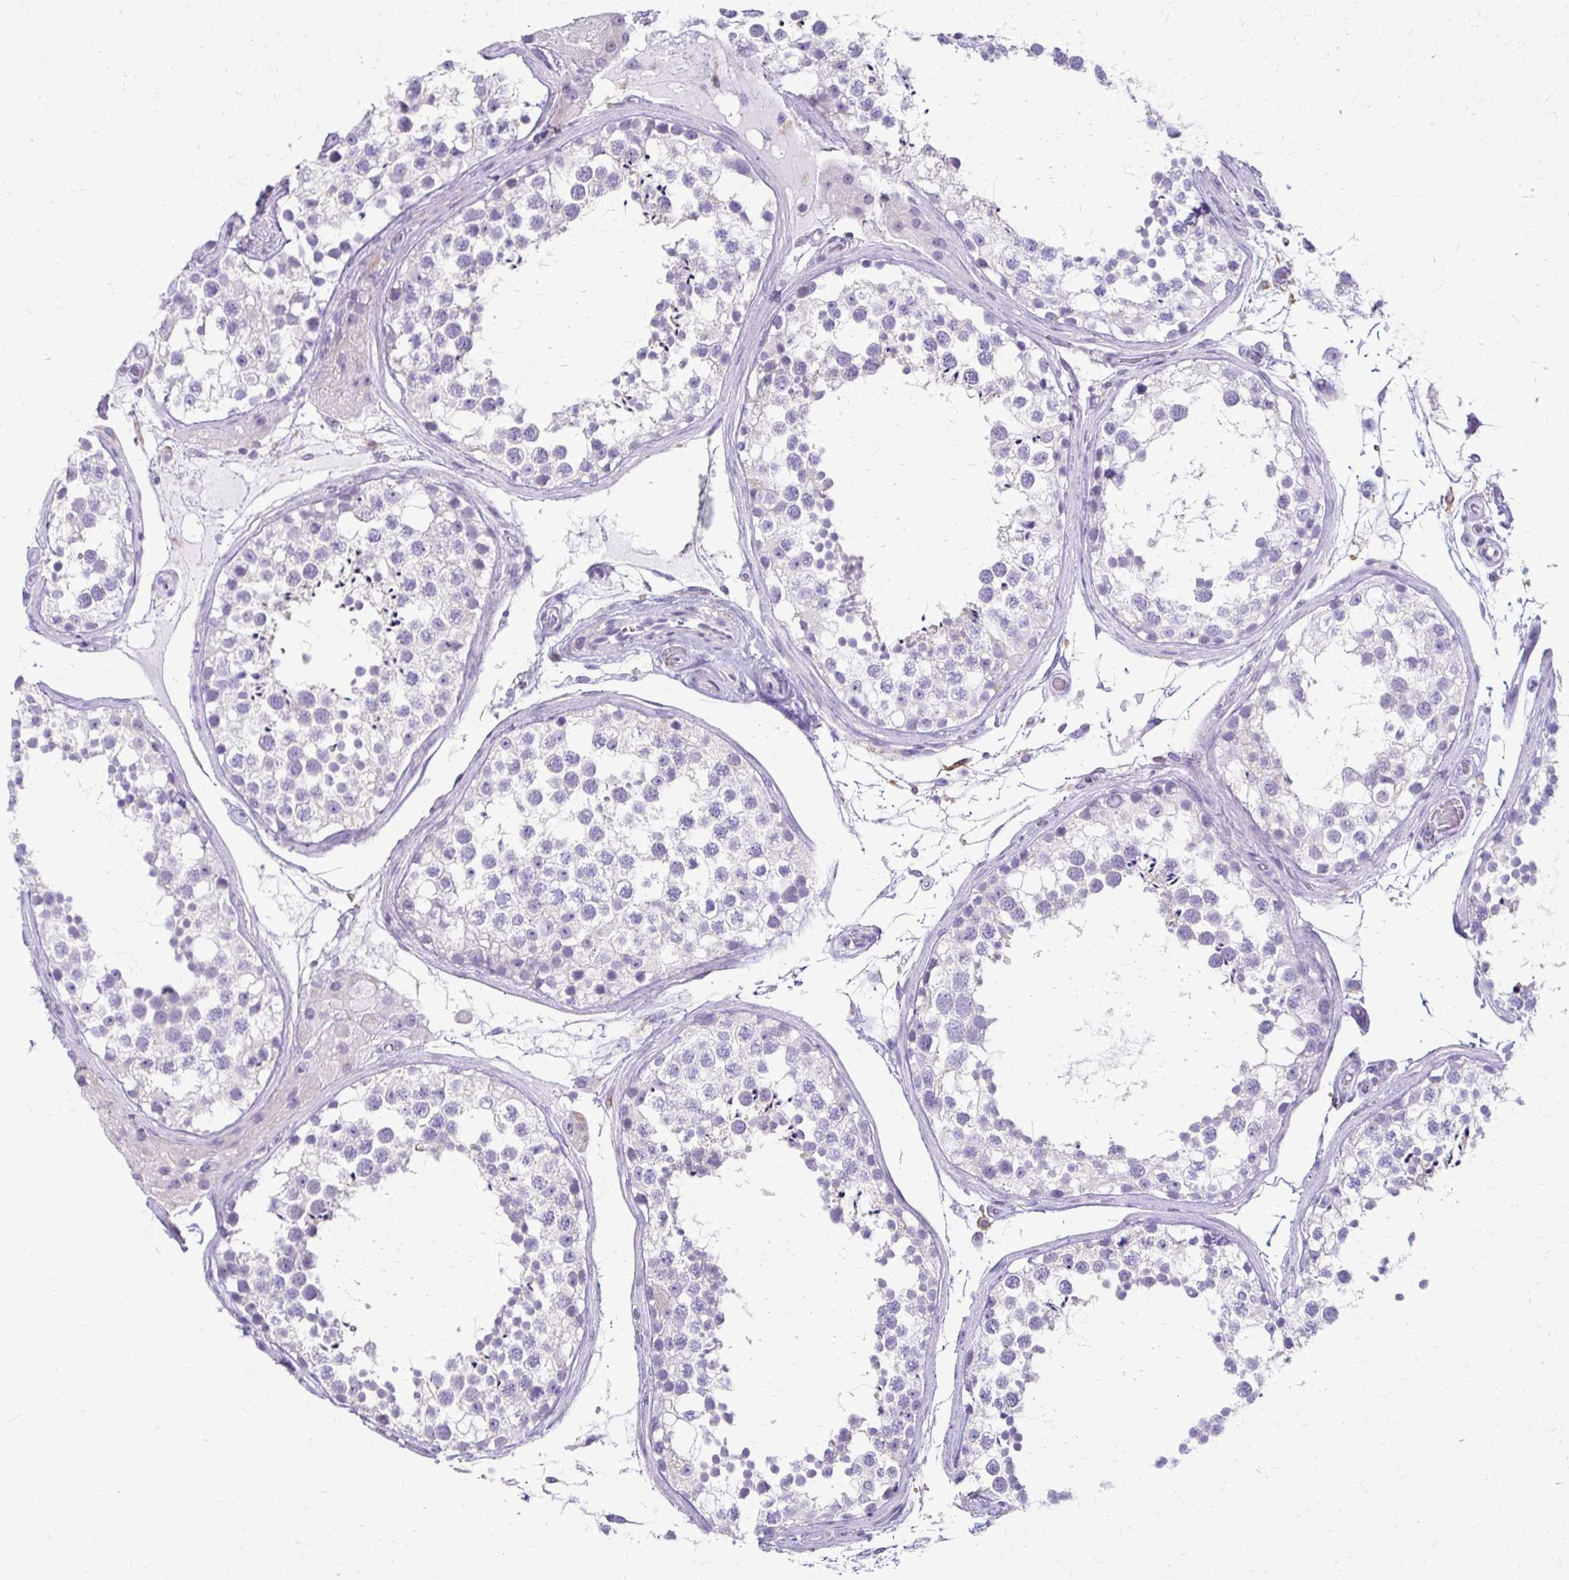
{"staining": {"intensity": "negative", "quantity": "none", "location": "none"}, "tissue": "testis", "cell_type": "Cells in seminiferous ducts", "image_type": "normal", "snomed": [{"axis": "morphology", "description": "Normal tissue, NOS"}, {"axis": "morphology", "description": "Seminoma, NOS"}, {"axis": "topography", "description": "Testis"}], "caption": "DAB immunohistochemical staining of benign testis reveals no significant positivity in cells in seminiferous ducts.", "gene": "FCGR2A", "patient": {"sex": "male", "age": 65}}